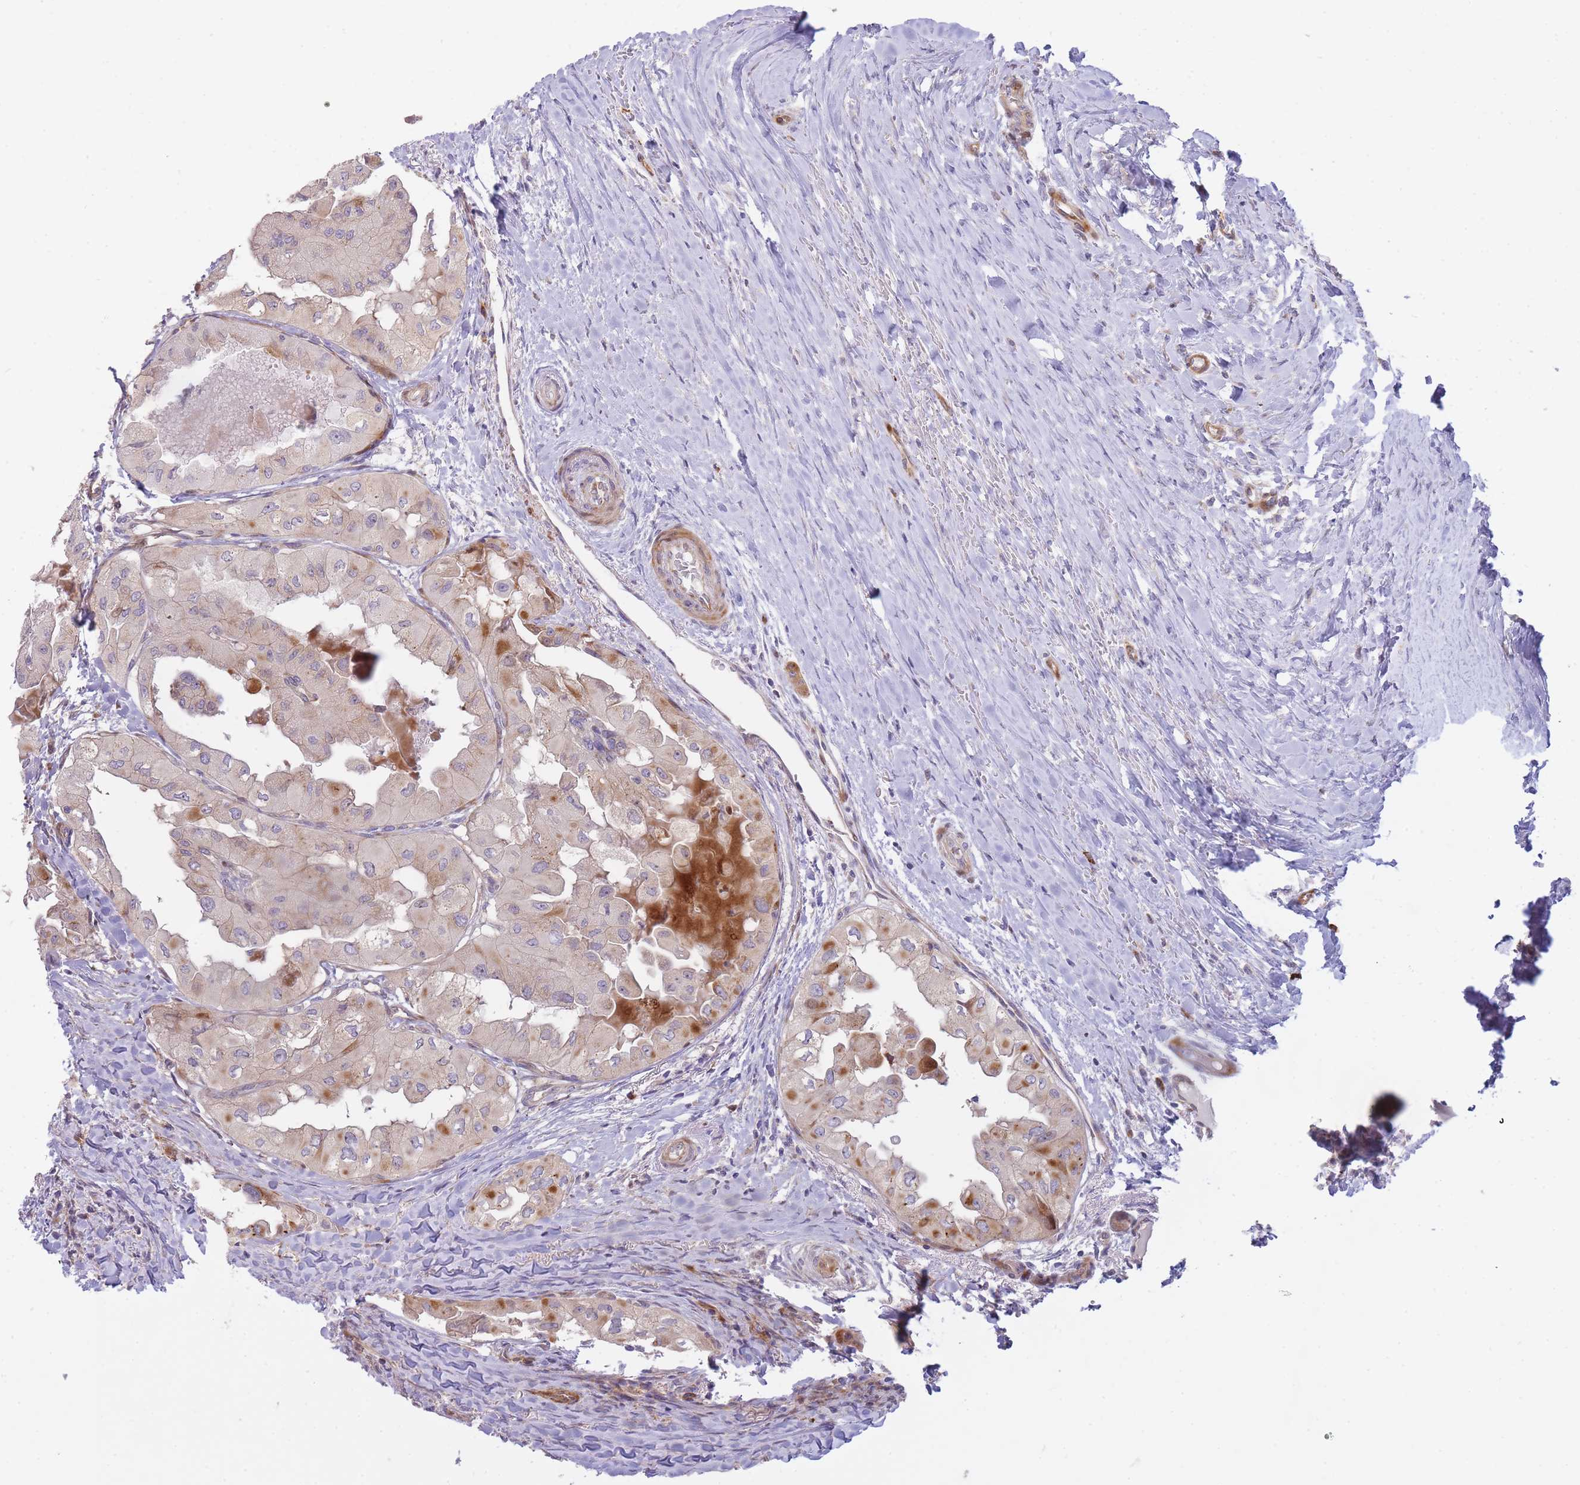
{"staining": {"intensity": "moderate", "quantity": "<25%", "location": "cytoplasmic/membranous"}, "tissue": "thyroid cancer", "cell_type": "Tumor cells", "image_type": "cancer", "snomed": [{"axis": "morphology", "description": "Papillary adenocarcinoma, NOS"}, {"axis": "topography", "description": "Thyroid gland"}], "caption": "A low amount of moderate cytoplasmic/membranous staining is seen in about <25% of tumor cells in thyroid cancer tissue.", "gene": "ATP5MC2", "patient": {"sex": "female", "age": 59}}